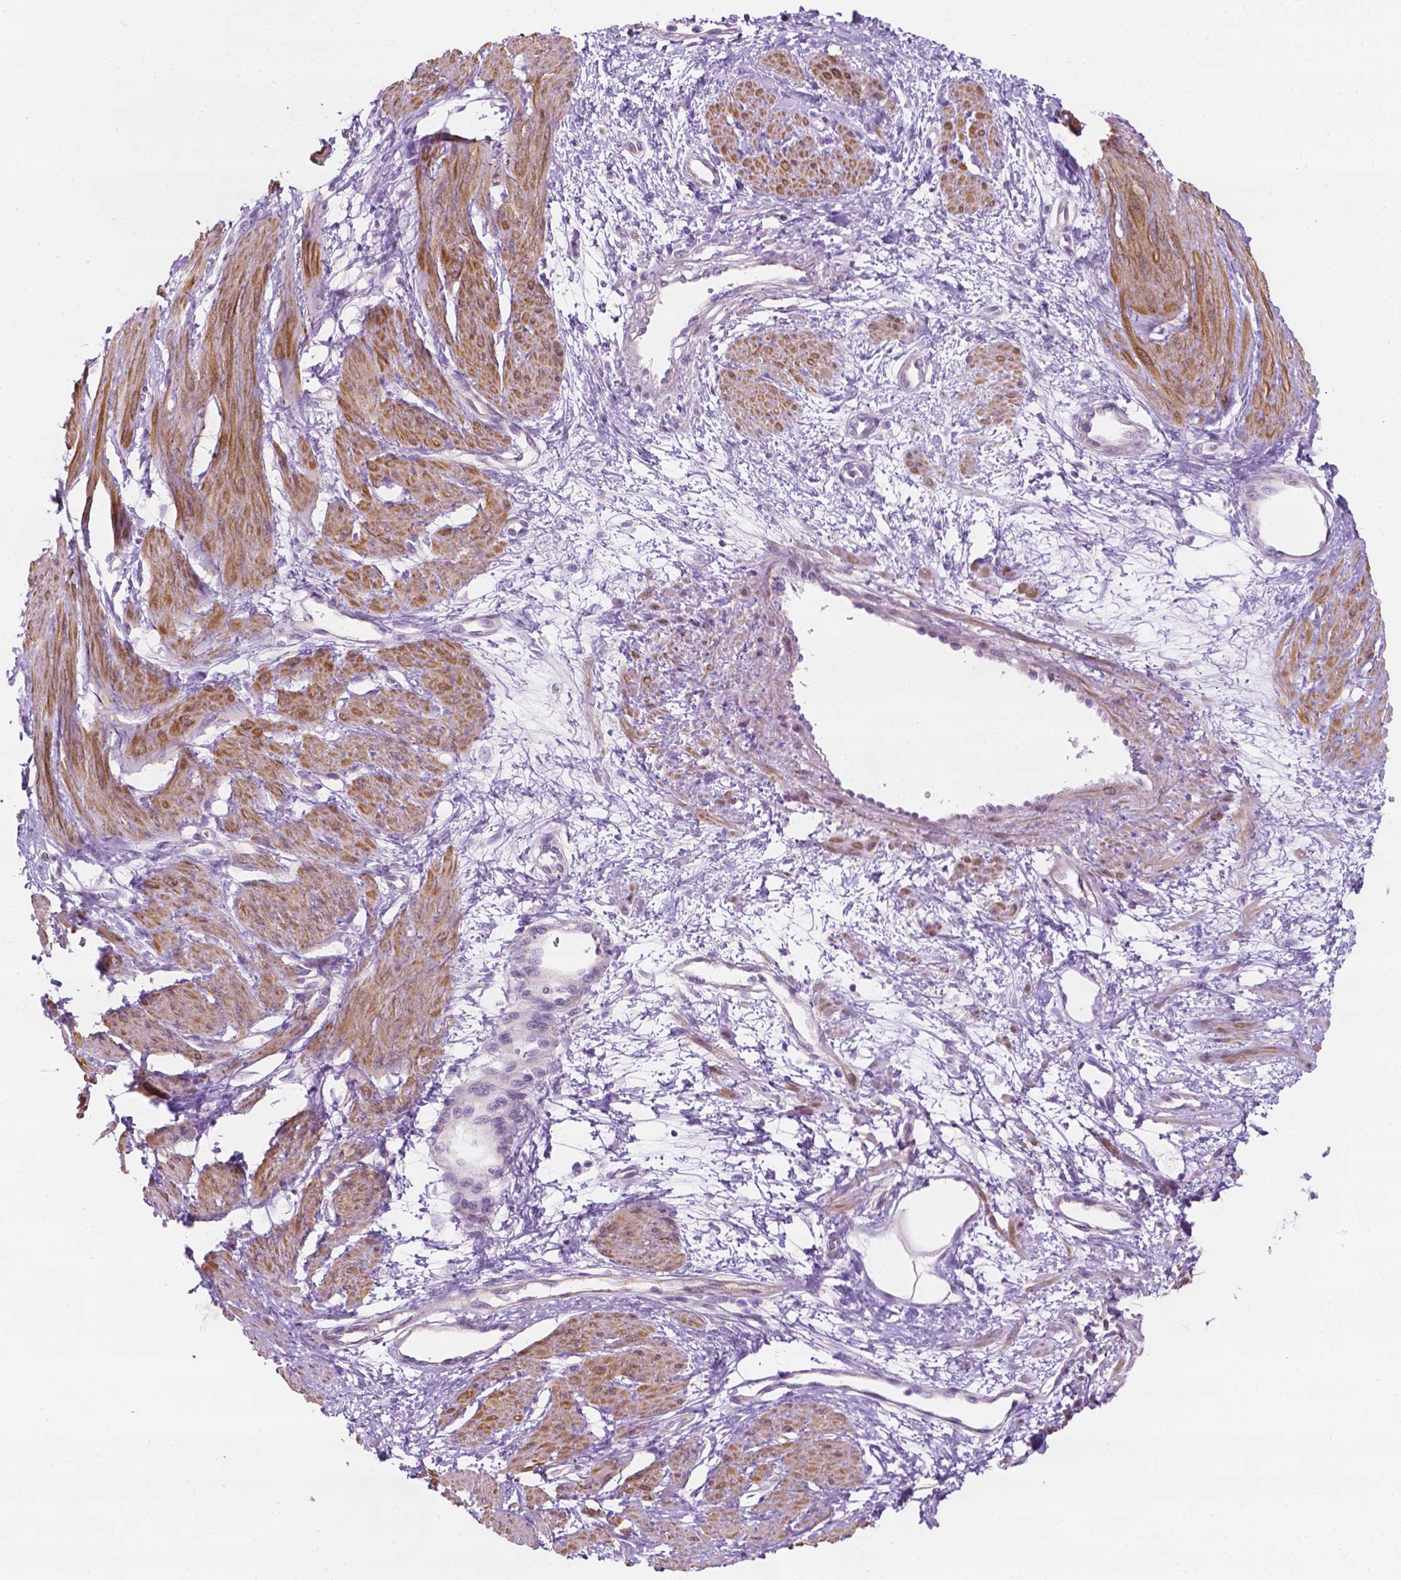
{"staining": {"intensity": "moderate", "quantity": "25%-75%", "location": "cytoplasmic/membranous"}, "tissue": "smooth muscle", "cell_type": "Smooth muscle cells", "image_type": "normal", "snomed": [{"axis": "morphology", "description": "Normal tissue, NOS"}, {"axis": "topography", "description": "Smooth muscle"}, {"axis": "topography", "description": "Uterus"}], "caption": "Immunohistochemistry (IHC) photomicrograph of normal smooth muscle: human smooth muscle stained using immunohistochemistry (IHC) reveals medium levels of moderate protein expression localized specifically in the cytoplasmic/membranous of smooth muscle cells, appearing as a cytoplasmic/membranous brown color.", "gene": "NOS1AP", "patient": {"sex": "female", "age": 39}}